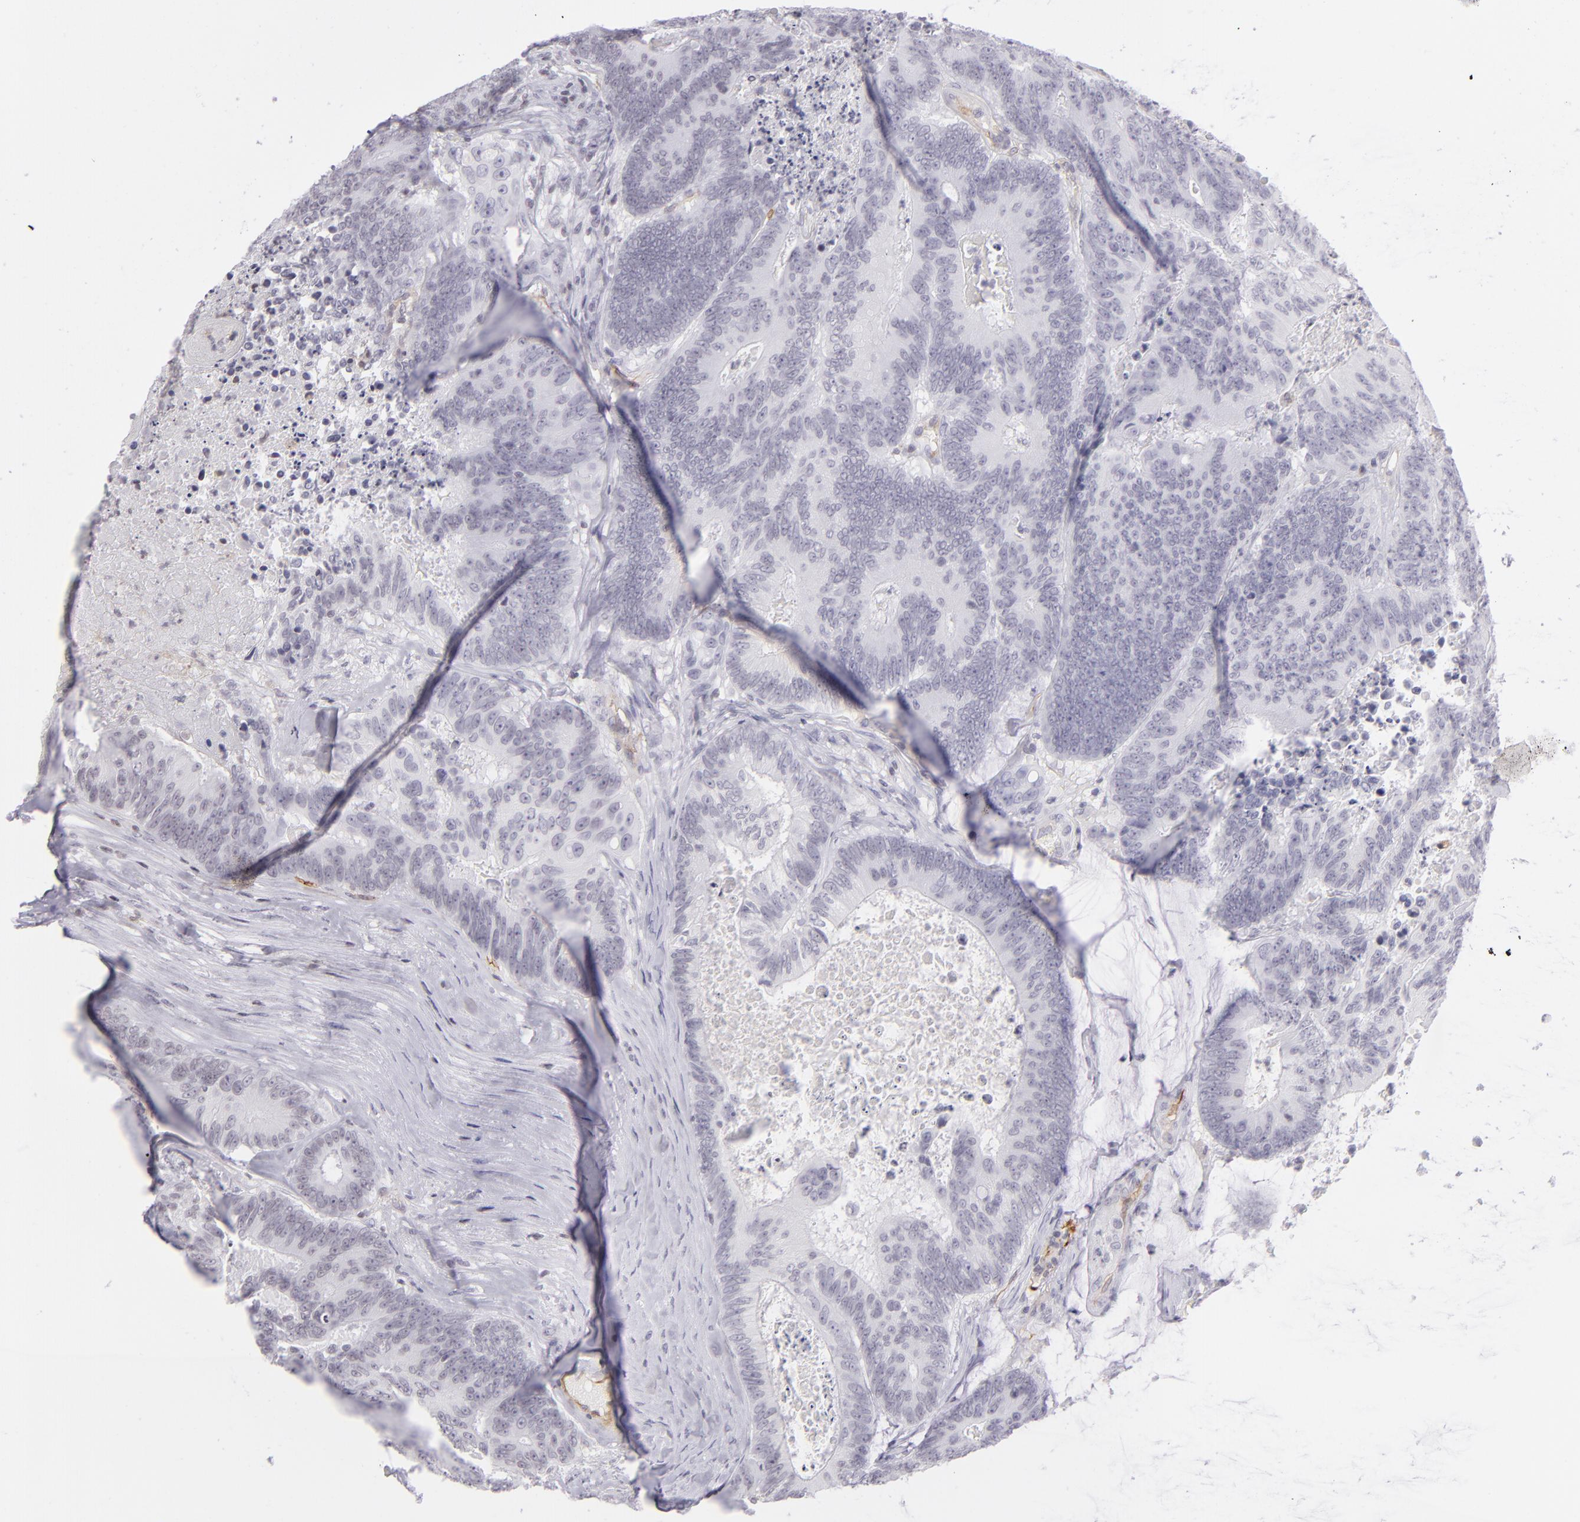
{"staining": {"intensity": "negative", "quantity": "none", "location": "none"}, "tissue": "colorectal cancer", "cell_type": "Tumor cells", "image_type": "cancer", "snomed": [{"axis": "morphology", "description": "Adenocarcinoma, NOS"}, {"axis": "topography", "description": "Colon"}], "caption": "Immunohistochemistry (IHC) image of human colorectal adenocarcinoma stained for a protein (brown), which displays no staining in tumor cells.", "gene": "THBD", "patient": {"sex": "male", "age": 65}}